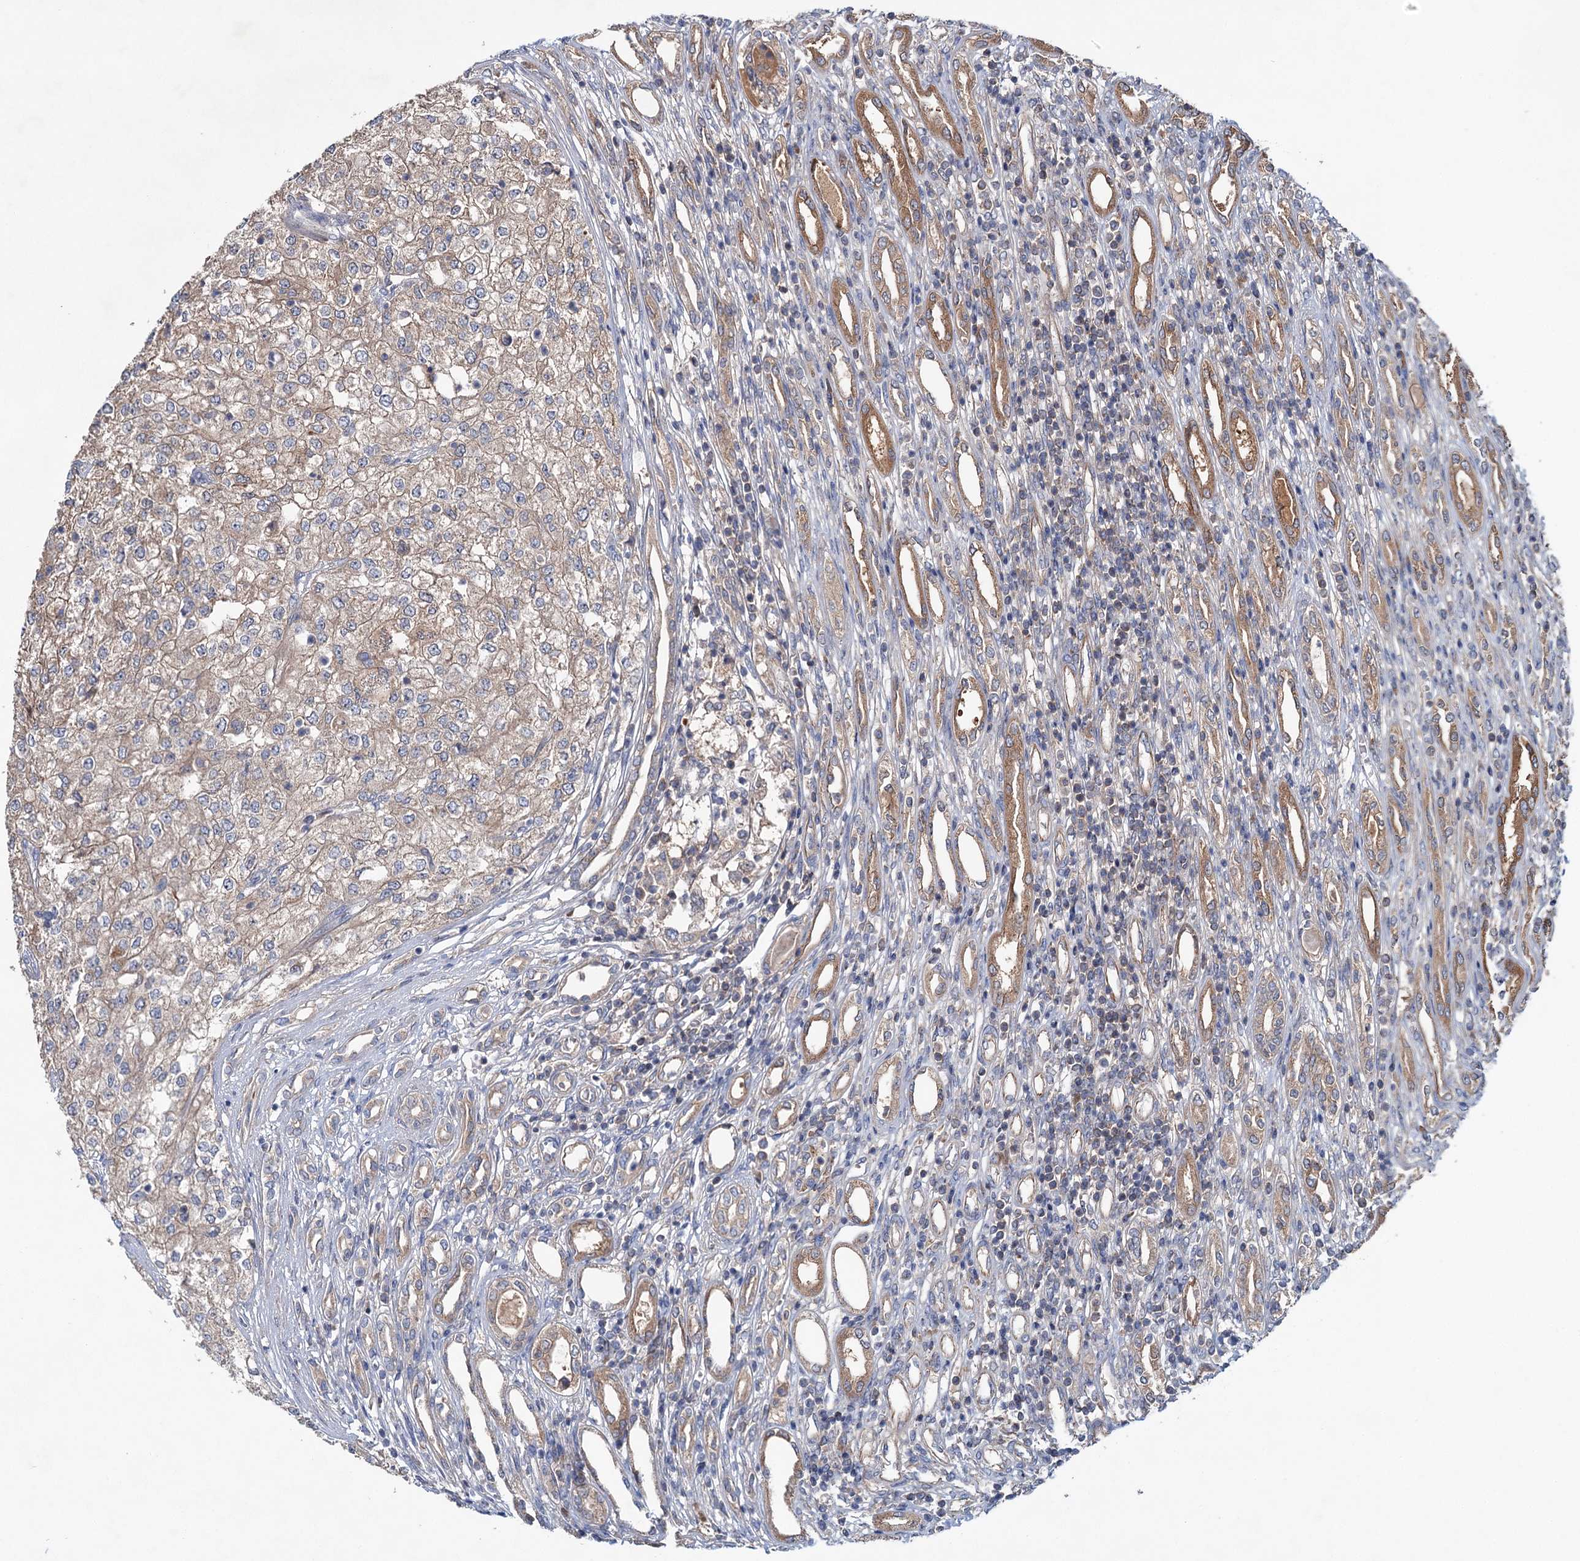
{"staining": {"intensity": "weak", "quantity": ">75%", "location": "cytoplasmic/membranous"}, "tissue": "renal cancer", "cell_type": "Tumor cells", "image_type": "cancer", "snomed": [{"axis": "morphology", "description": "Adenocarcinoma, NOS"}, {"axis": "topography", "description": "Kidney"}], "caption": "High-magnification brightfield microscopy of renal cancer stained with DAB (3,3'-diaminobenzidine) (brown) and counterstained with hematoxylin (blue). tumor cells exhibit weak cytoplasmic/membranous positivity is seen in about>75% of cells.", "gene": "MTRR", "patient": {"sex": "female", "age": 54}}